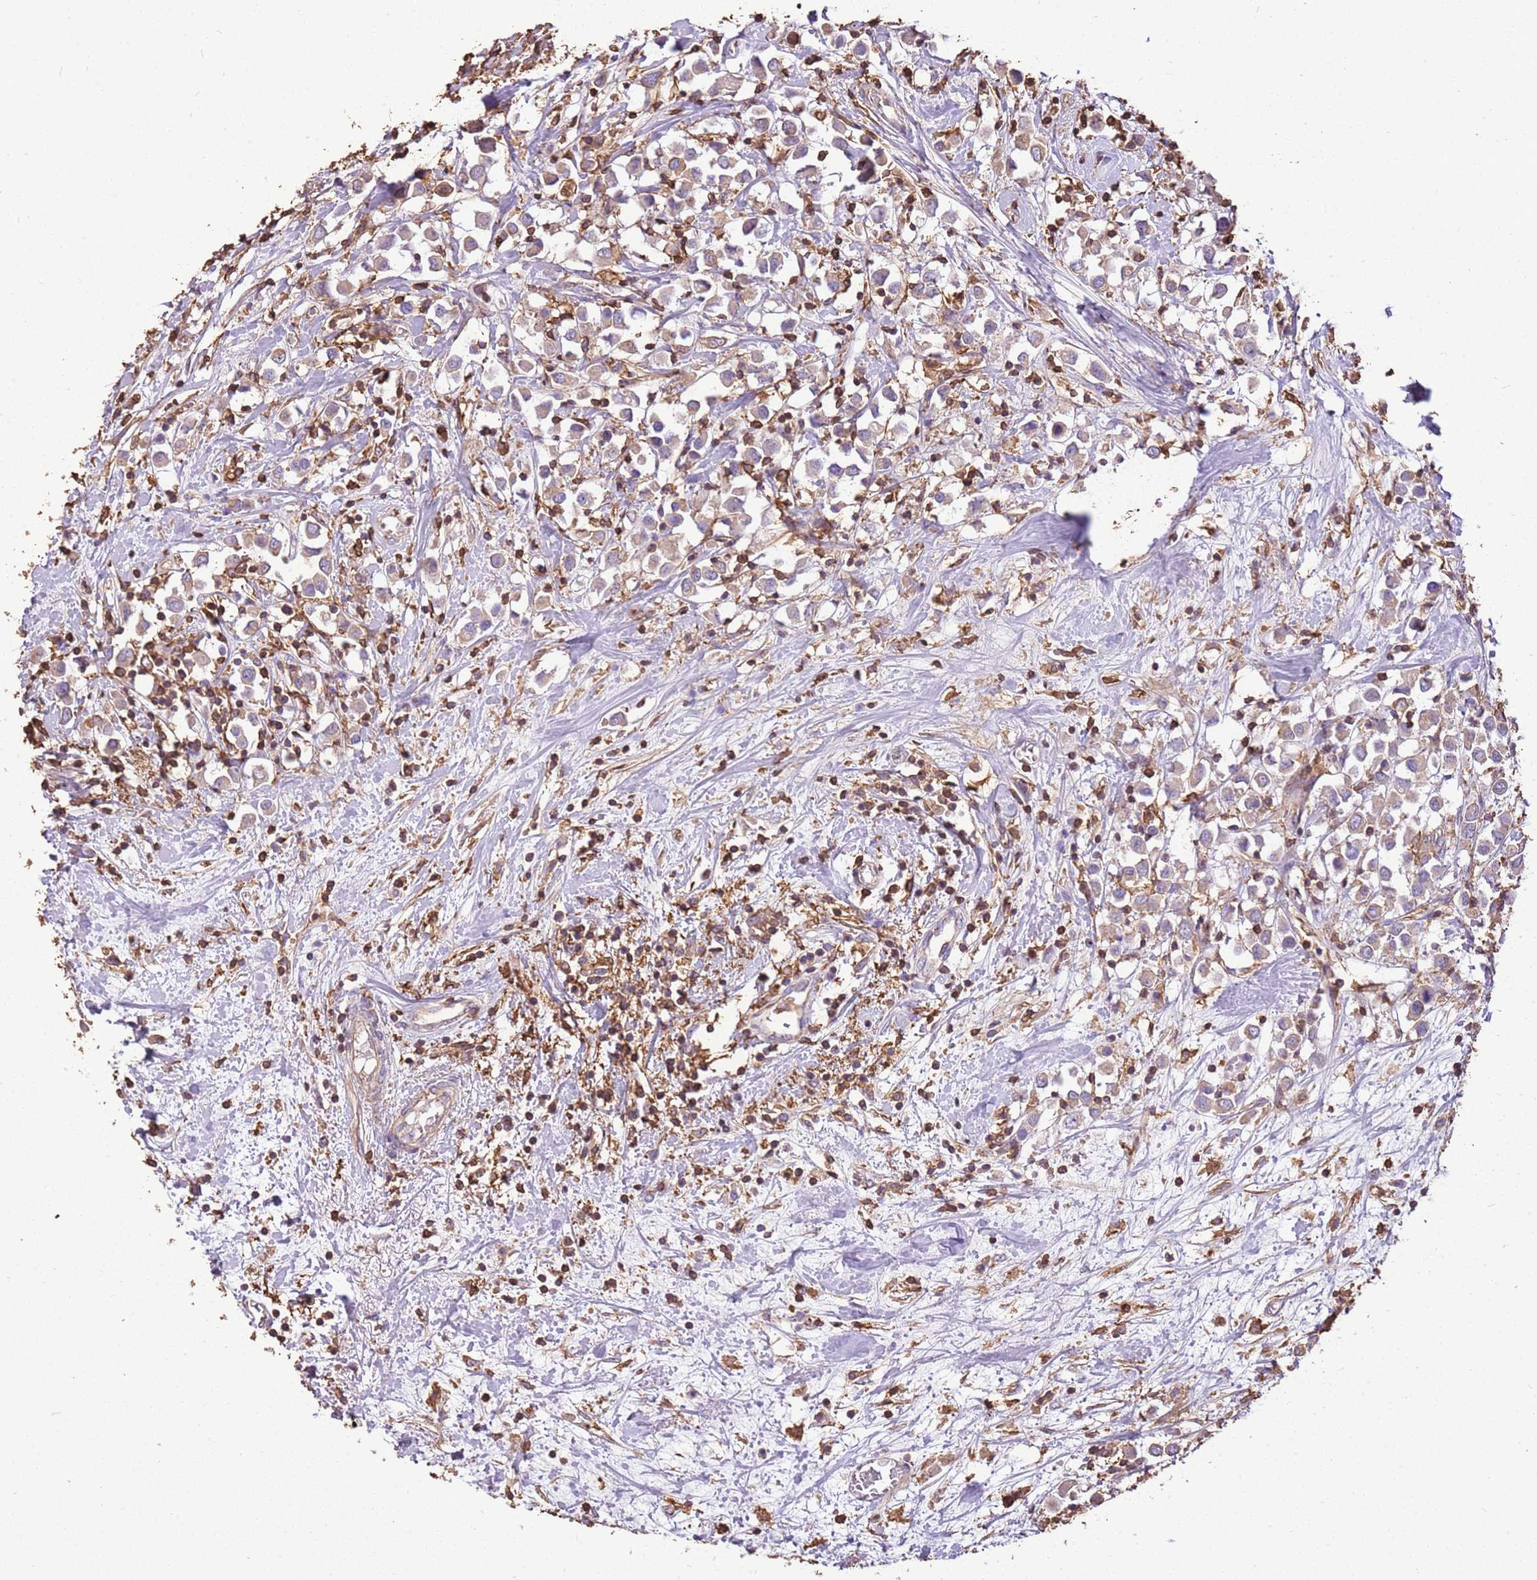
{"staining": {"intensity": "weak", "quantity": ">75%", "location": "cytoplasmic/membranous"}, "tissue": "breast cancer", "cell_type": "Tumor cells", "image_type": "cancer", "snomed": [{"axis": "morphology", "description": "Duct carcinoma"}, {"axis": "topography", "description": "Breast"}], "caption": "DAB immunohistochemical staining of human breast cancer reveals weak cytoplasmic/membranous protein expression in approximately >75% of tumor cells.", "gene": "ARL10", "patient": {"sex": "female", "age": 61}}